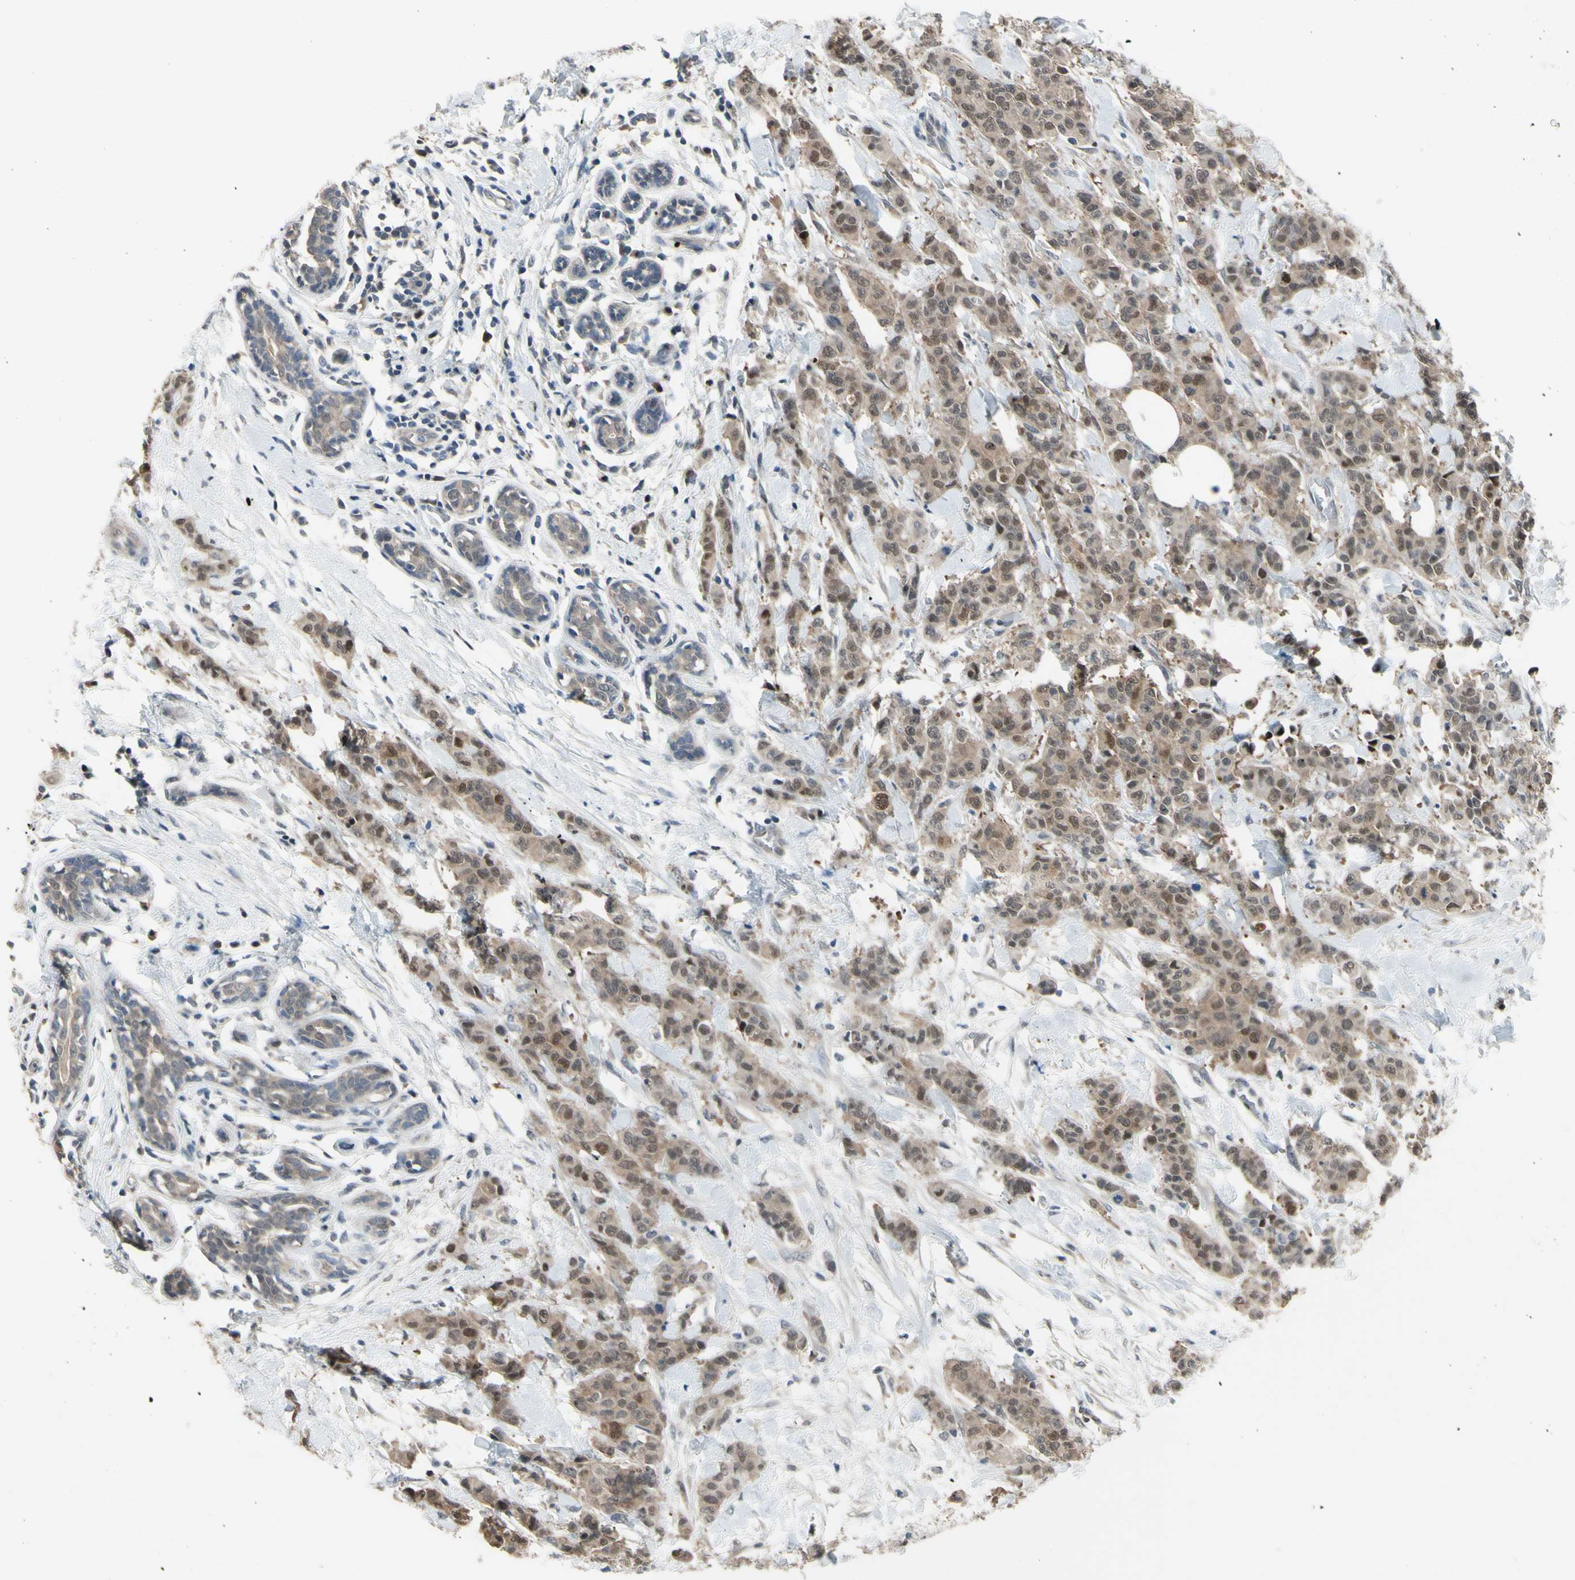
{"staining": {"intensity": "weak", "quantity": ">75%", "location": "cytoplasmic/membranous,nuclear"}, "tissue": "breast cancer", "cell_type": "Tumor cells", "image_type": "cancer", "snomed": [{"axis": "morphology", "description": "Normal tissue, NOS"}, {"axis": "morphology", "description": "Duct carcinoma"}, {"axis": "topography", "description": "Breast"}], "caption": "A low amount of weak cytoplasmic/membranous and nuclear expression is appreciated in approximately >75% of tumor cells in breast cancer (infiltrating ductal carcinoma) tissue.", "gene": "HSPA4", "patient": {"sex": "female", "age": 40}}